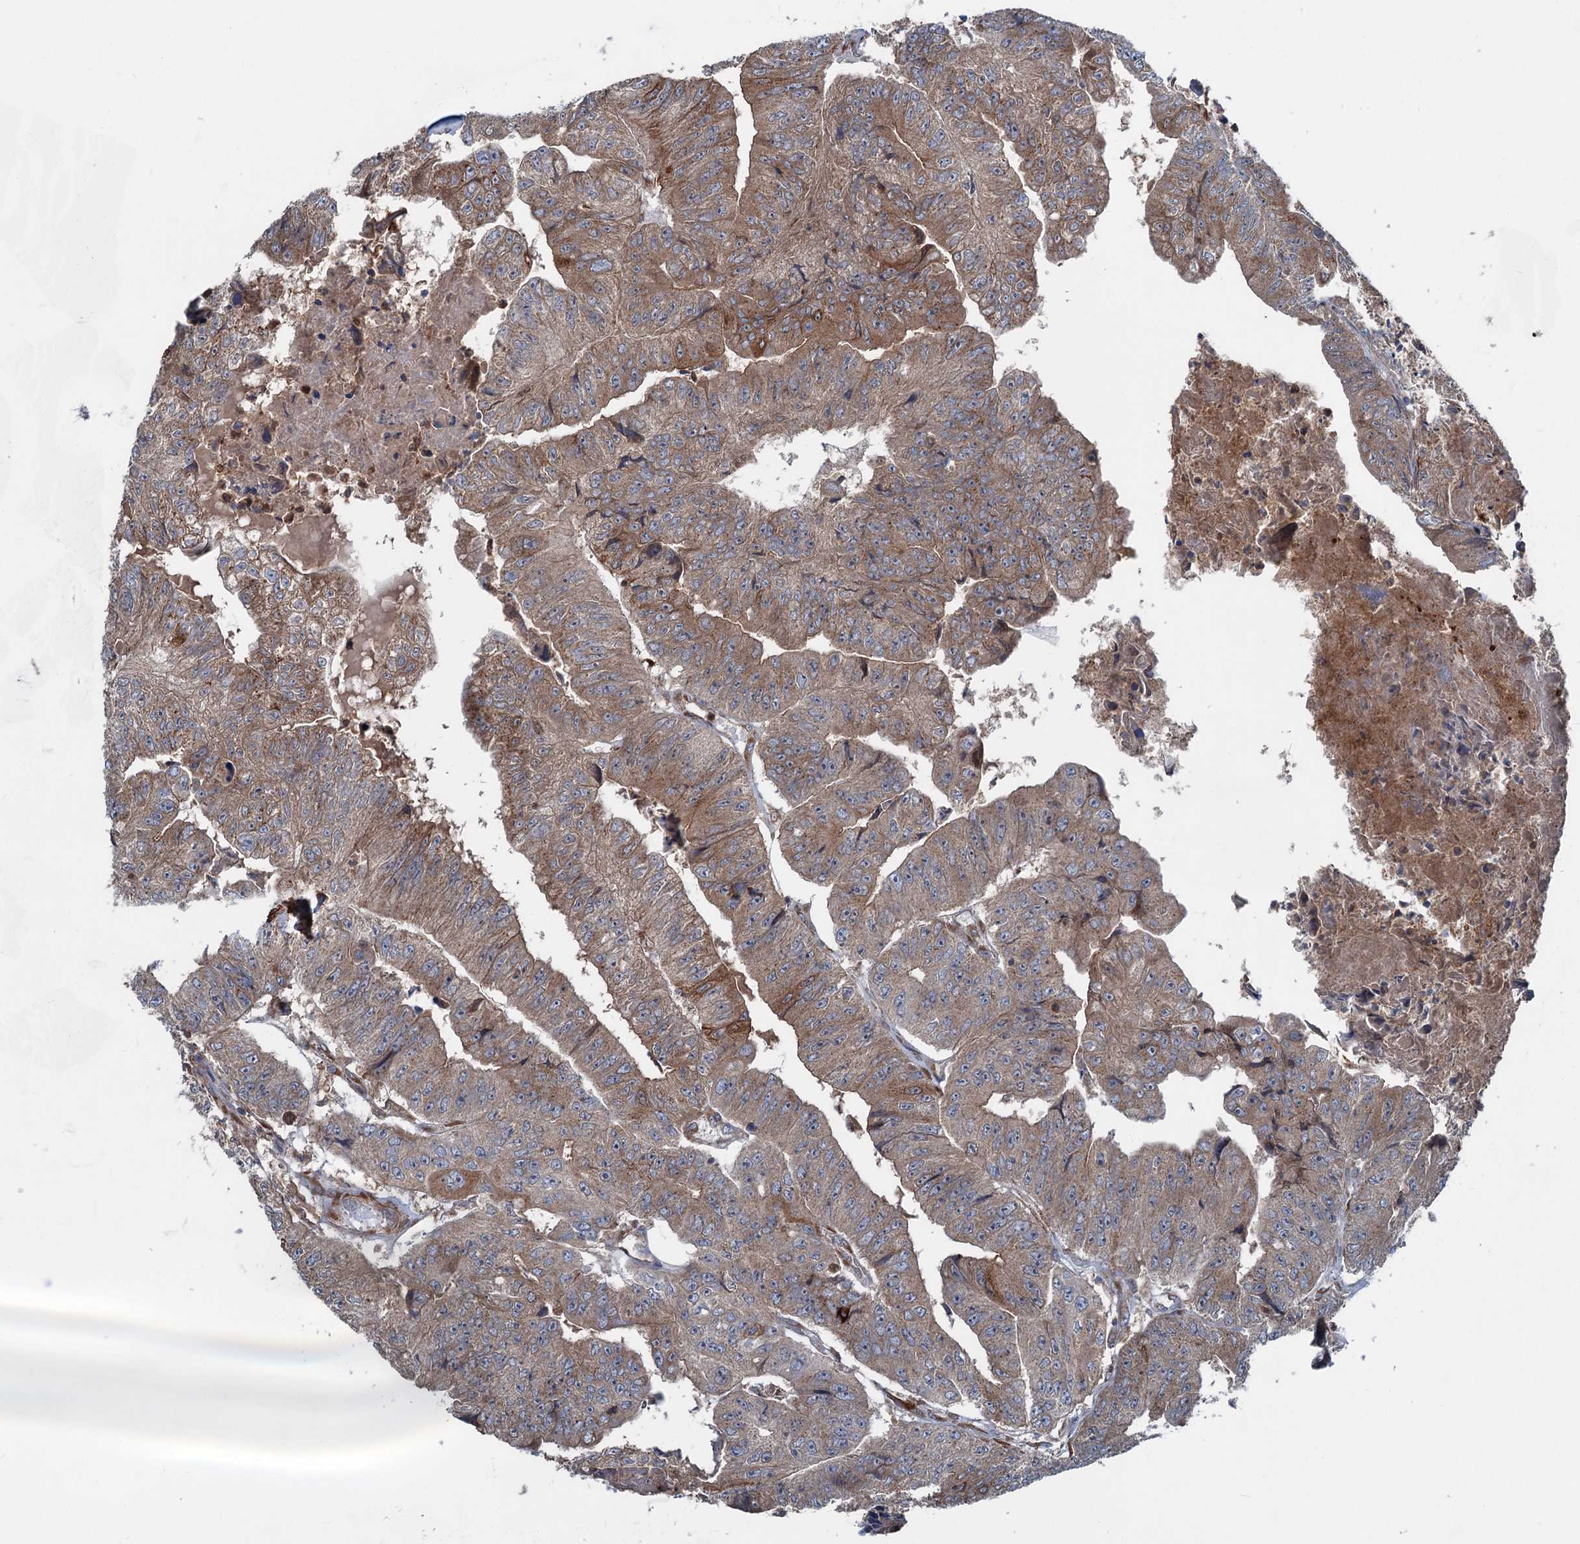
{"staining": {"intensity": "moderate", "quantity": ">75%", "location": "cytoplasmic/membranous"}, "tissue": "colorectal cancer", "cell_type": "Tumor cells", "image_type": "cancer", "snomed": [{"axis": "morphology", "description": "Adenocarcinoma, NOS"}, {"axis": "topography", "description": "Colon"}], "caption": "IHC photomicrograph of human colorectal adenocarcinoma stained for a protein (brown), which reveals medium levels of moderate cytoplasmic/membranous positivity in approximately >75% of tumor cells.", "gene": "CALCOCO1", "patient": {"sex": "female", "age": 67}}